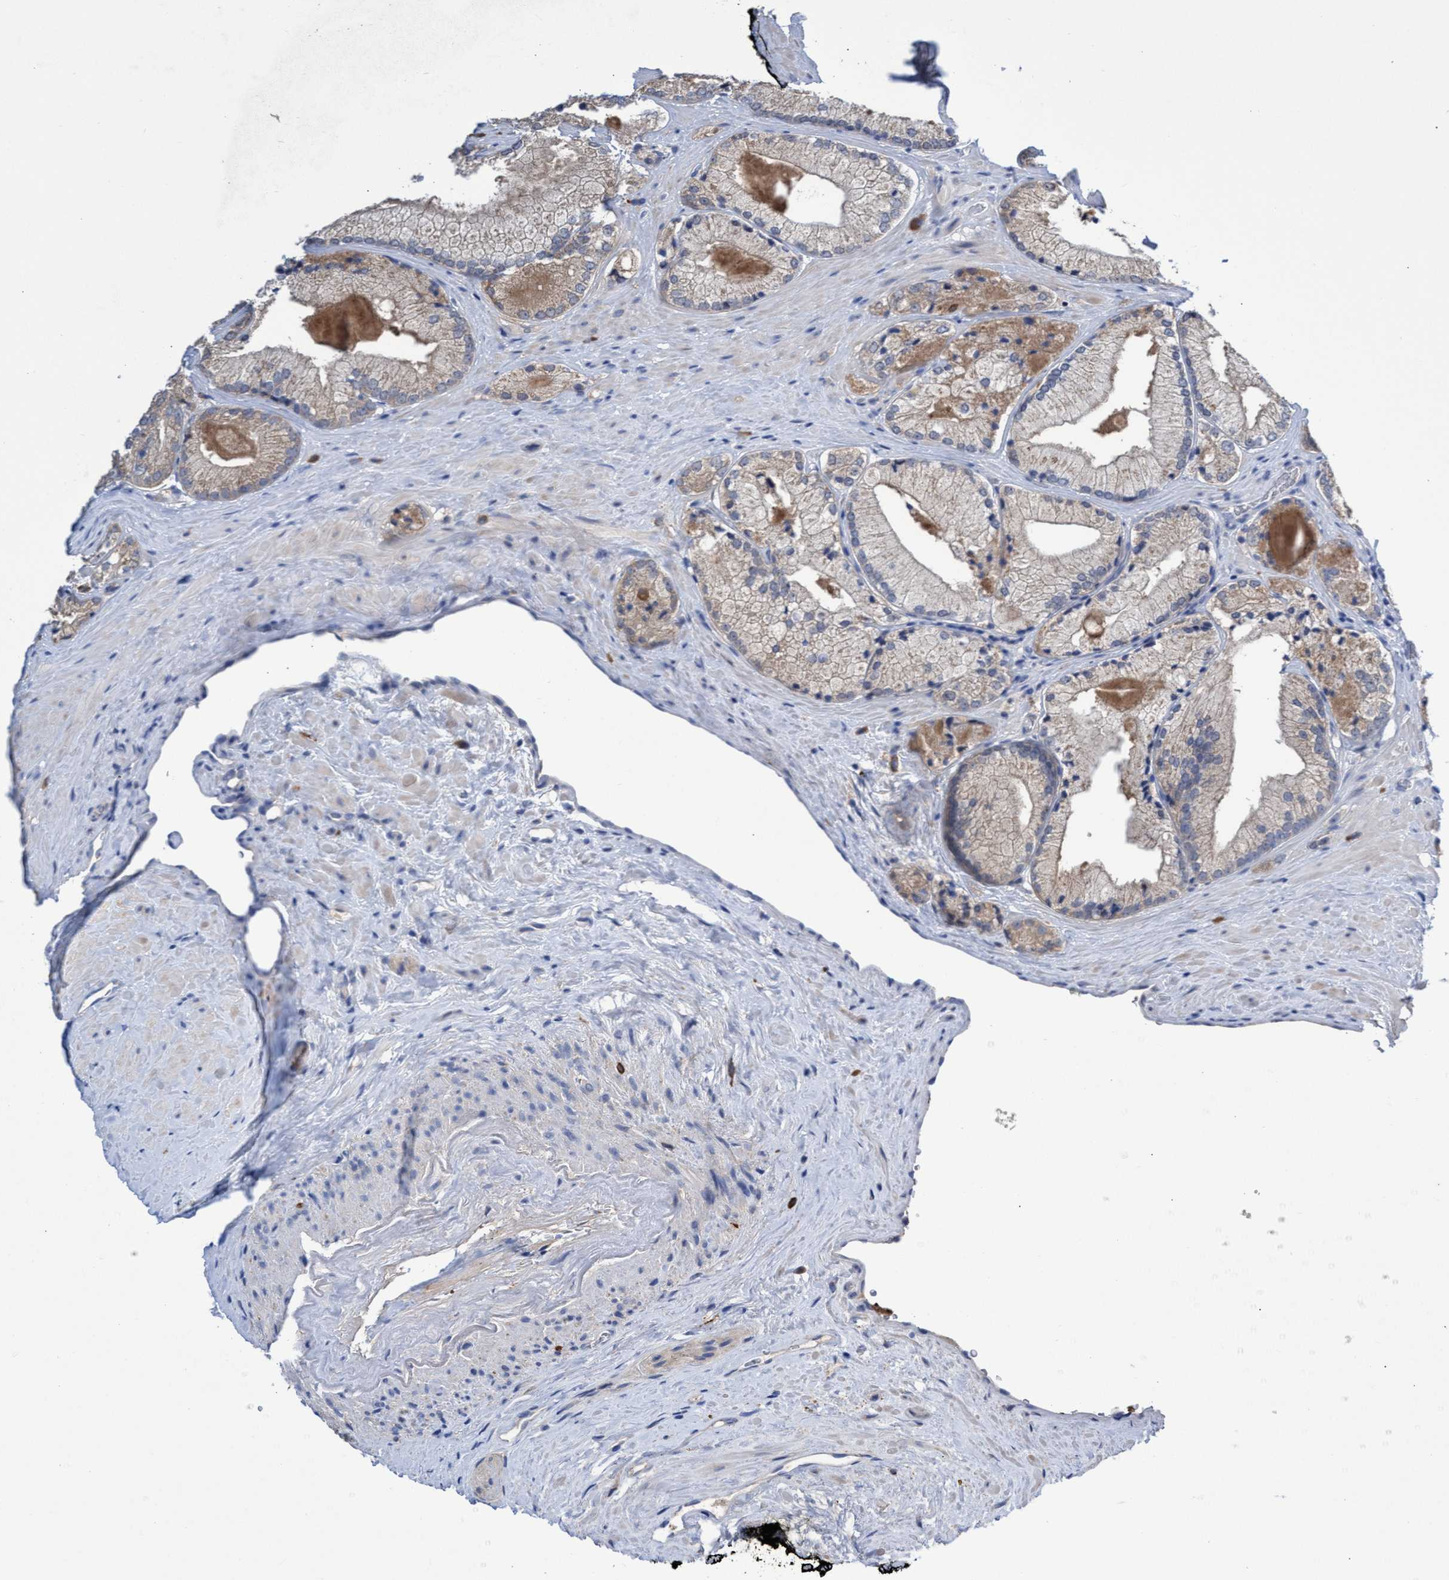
{"staining": {"intensity": "weak", "quantity": "<25%", "location": "cytoplasmic/membranous"}, "tissue": "prostate cancer", "cell_type": "Tumor cells", "image_type": "cancer", "snomed": [{"axis": "morphology", "description": "Adenocarcinoma, Low grade"}, {"axis": "topography", "description": "Prostate"}], "caption": "Immunohistochemistry (IHC) micrograph of neoplastic tissue: prostate cancer (low-grade adenocarcinoma) stained with DAB exhibits no significant protein positivity in tumor cells.", "gene": "SVEP1", "patient": {"sex": "male", "age": 65}}